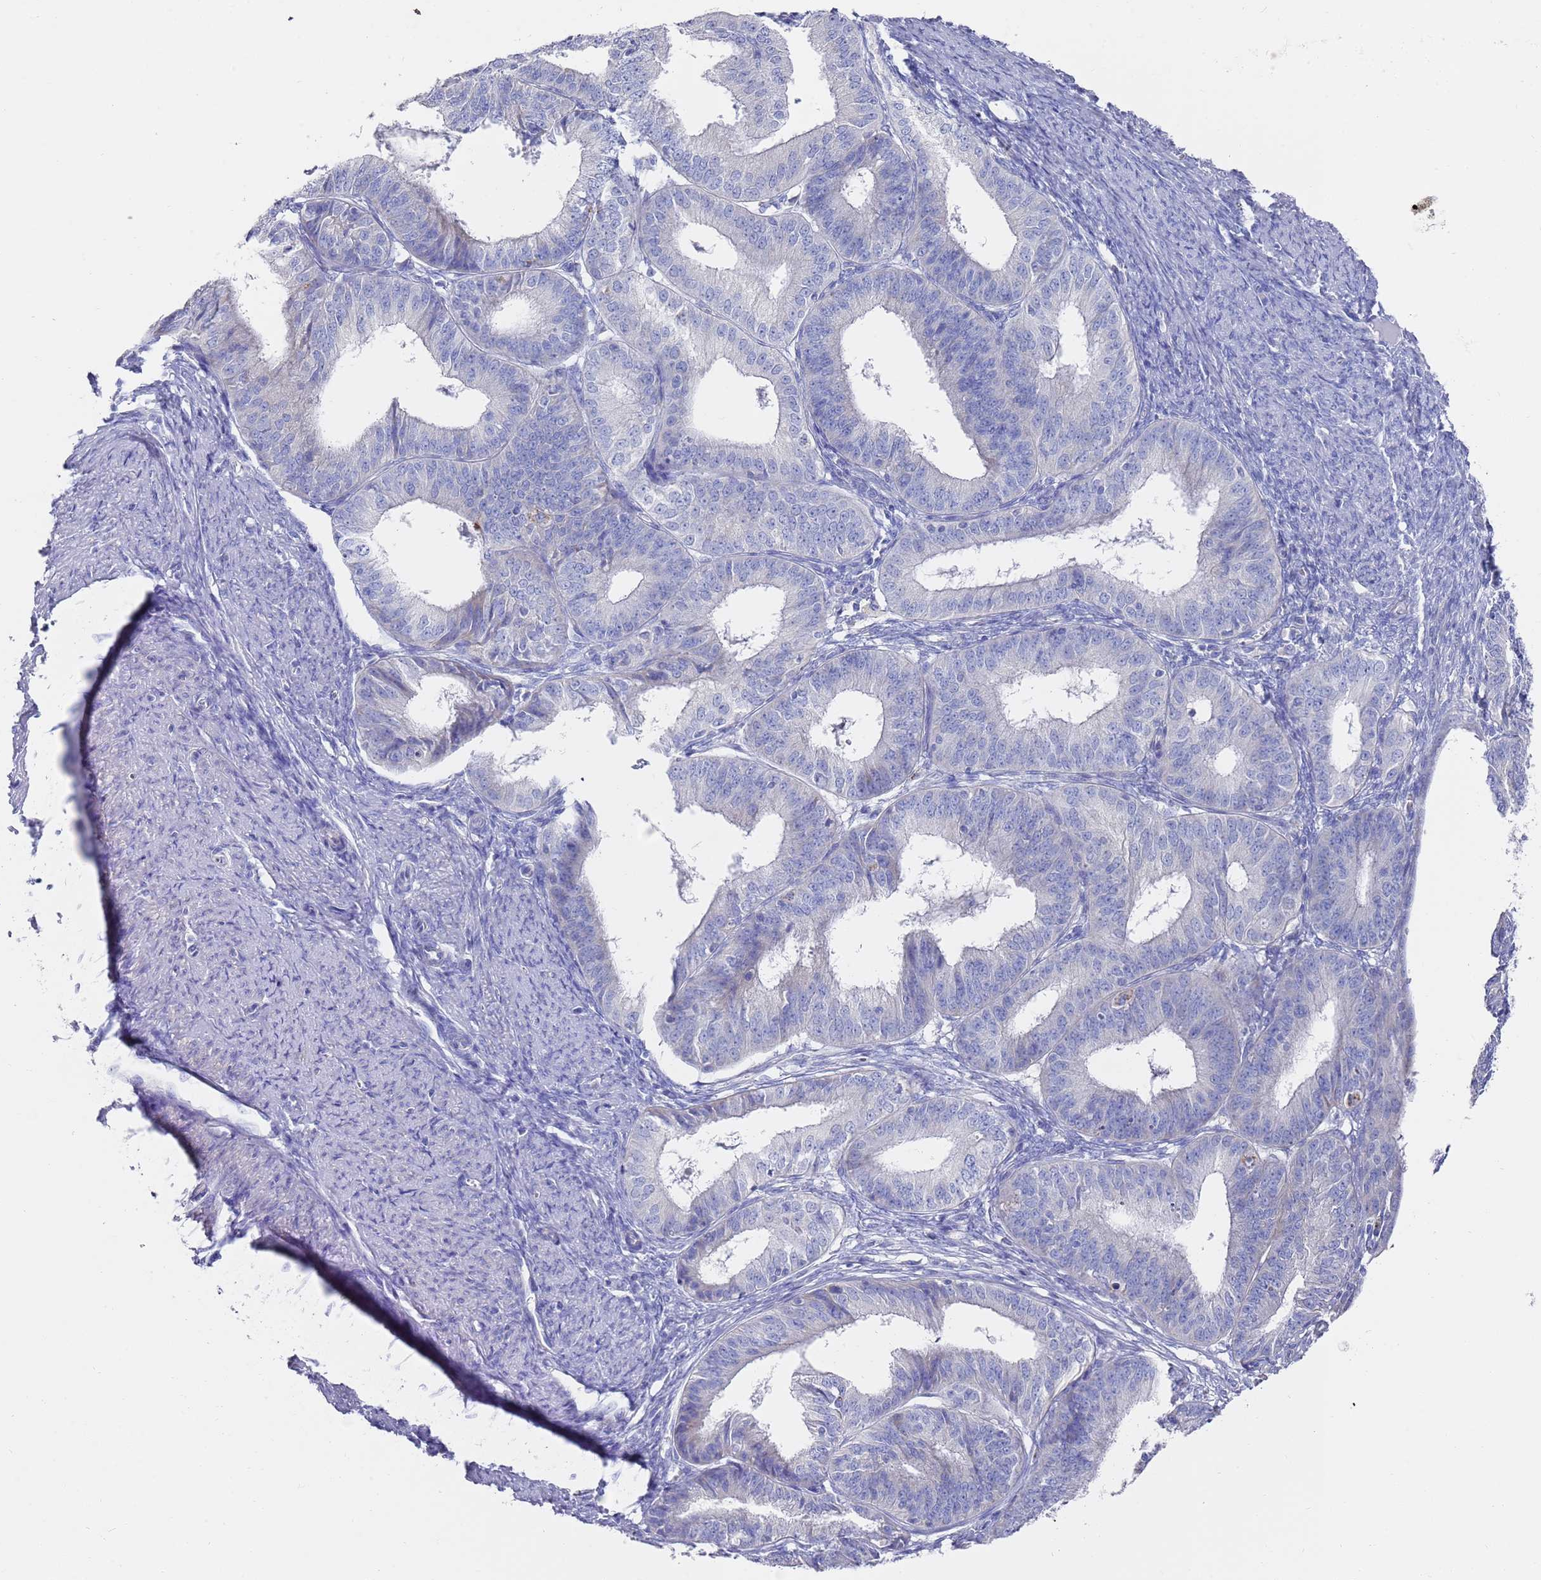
{"staining": {"intensity": "negative", "quantity": "none", "location": "none"}, "tissue": "endometrial cancer", "cell_type": "Tumor cells", "image_type": "cancer", "snomed": [{"axis": "morphology", "description": "Adenocarcinoma, NOS"}, {"axis": "topography", "description": "Endometrium"}], "caption": "High power microscopy micrograph of an immunohistochemistry photomicrograph of endometrial adenocarcinoma, revealing no significant positivity in tumor cells. (Brightfield microscopy of DAB (3,3'-diaminobenzidine) immunohistochemistry at high magnification).", "gene": "SCAPER", "patient": {"sex": "female", "age": 51}}